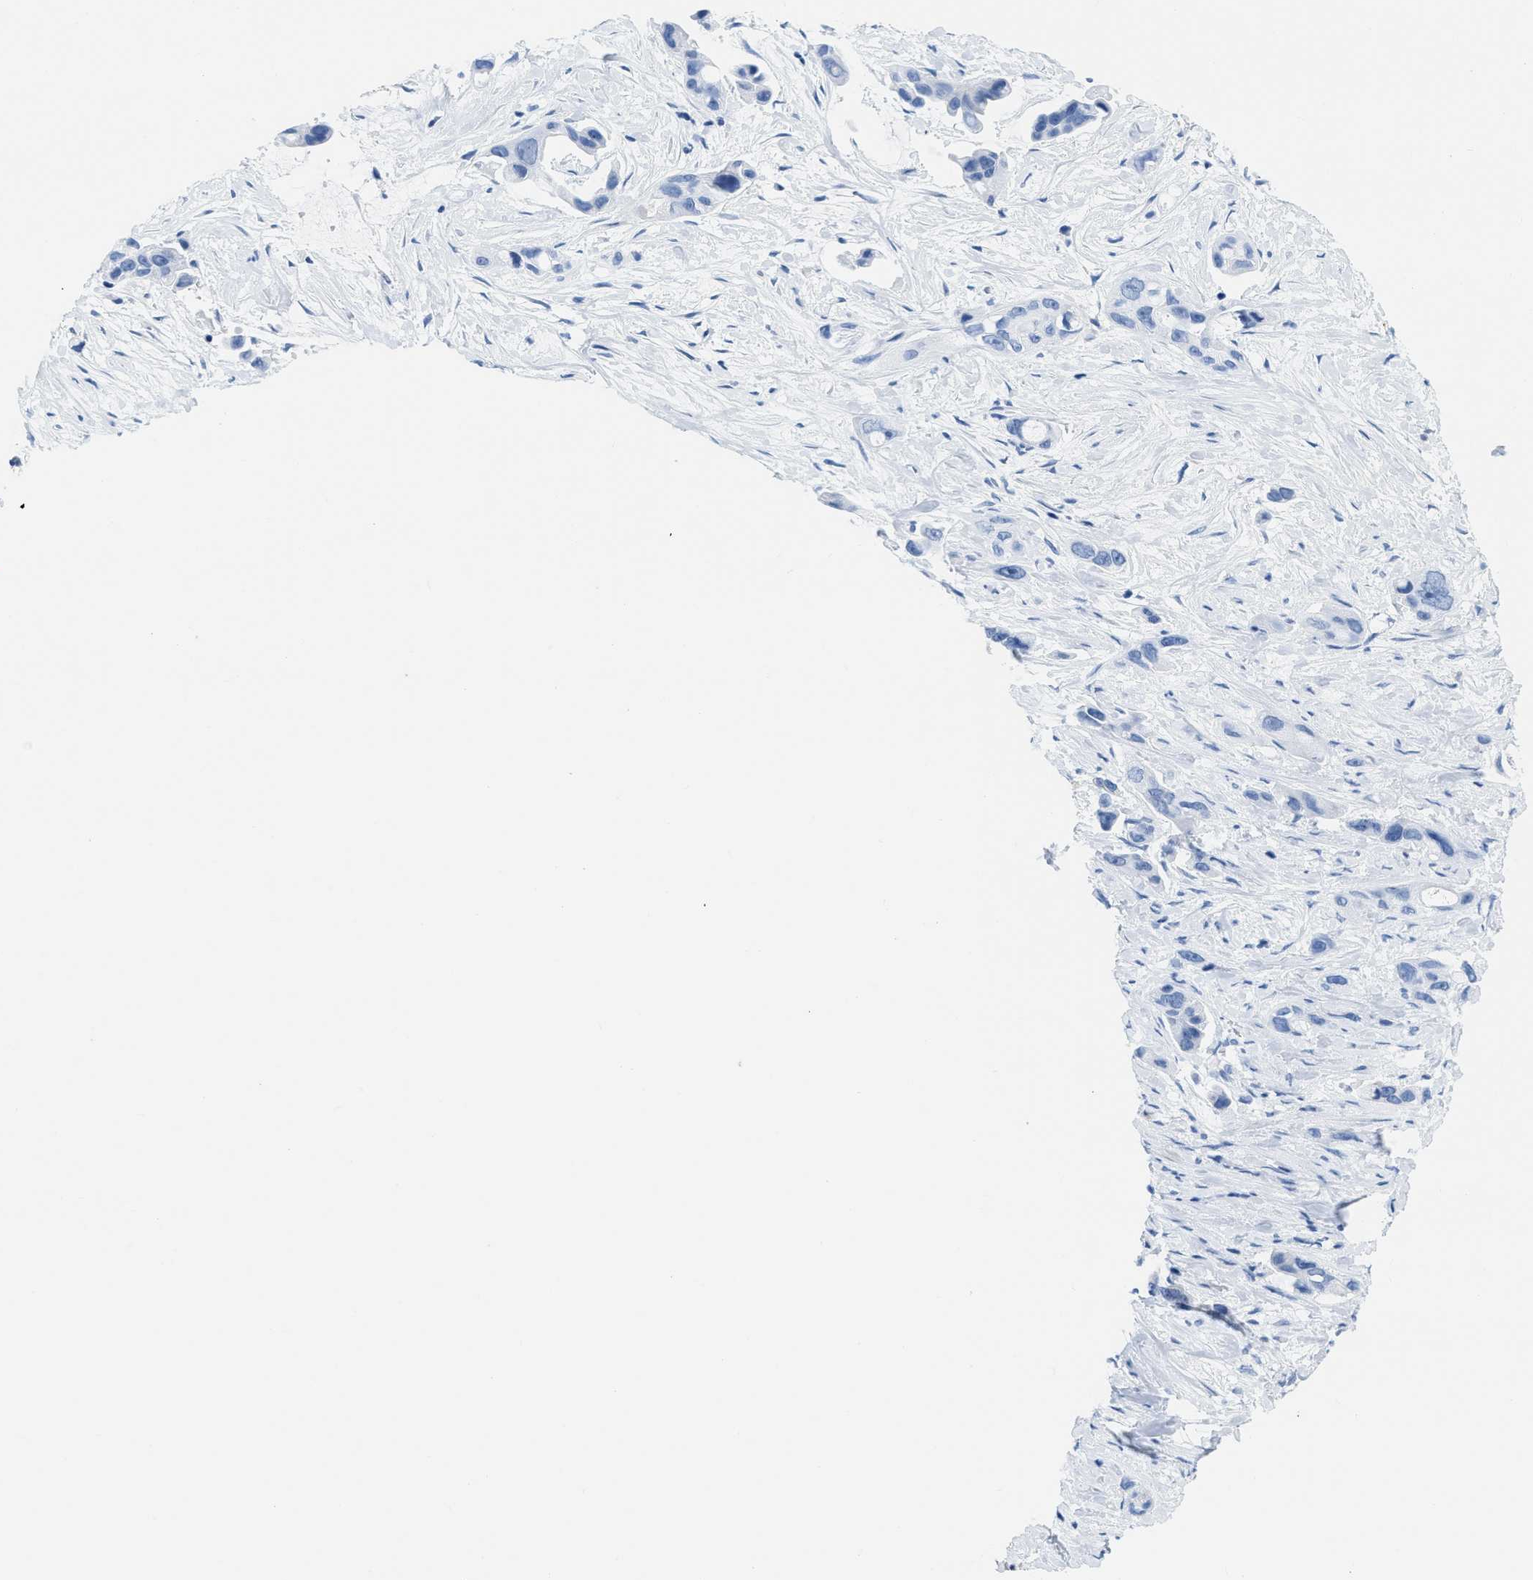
{"staining": {"intensity": "negative", "quantity": "none", "location": "none"}, "tissue": "pancreatic cancer", "cell_type": "Tumor cells", "image_type": "cancer", "snomed": [{"axis": "morphology", "description": "Adenocarcinoma, NOS"}, {"axis": "topography", "description": "Pancreas"}], "caption": "Pancreatic adenocarcinoma stained for a protein using IHC exhibits no staining tumor cells.", "gene": "ASGR1", "patient": {"sex": "male", "age": 53}}